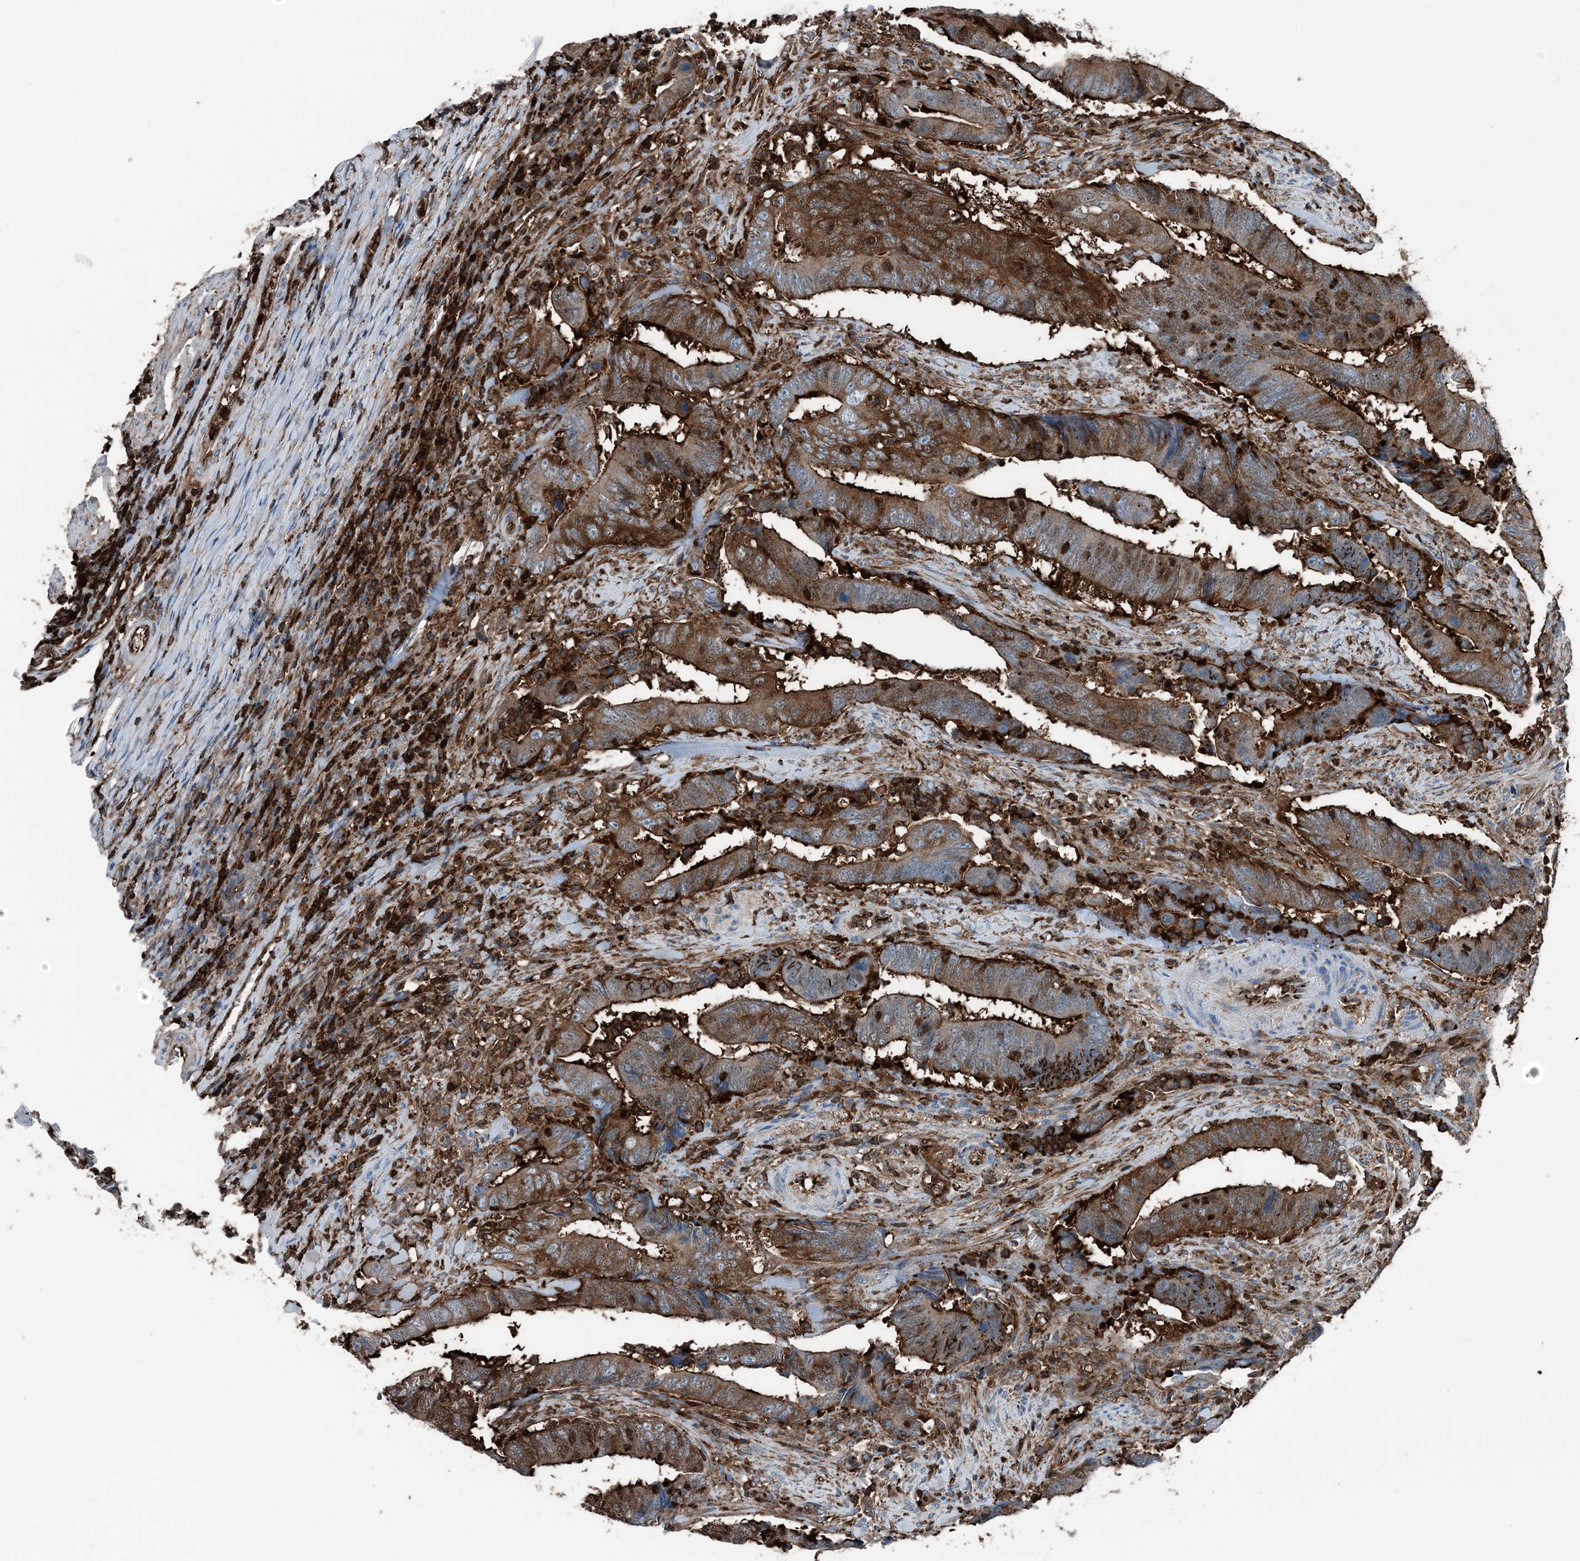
{"staining": {"intensity": "strong", "quantity": ">75%", "location": "cytoplasmic/membranous"}, "tissue": "colorectal cancer", "cell_type": "Tumor cells", "image_type": "cancer", "snomed": [{"axis": "morphology", "description": "Normal tissue, NOS"}, {"axis": "morphology", "description": "Adenocarcinoma, NOS"}, {"axis": "topography", "description": "Colon"}], "caption": "DAB (3,3'-diaminobenzidine) immunohistochemical staining of colorectal cancer demonstrates strong cytoplasmic/membranous protein positivity in approximately >75% of tumor cells.", "gene": "CFL1", "patient": {"sex": "male", "age": 56}}